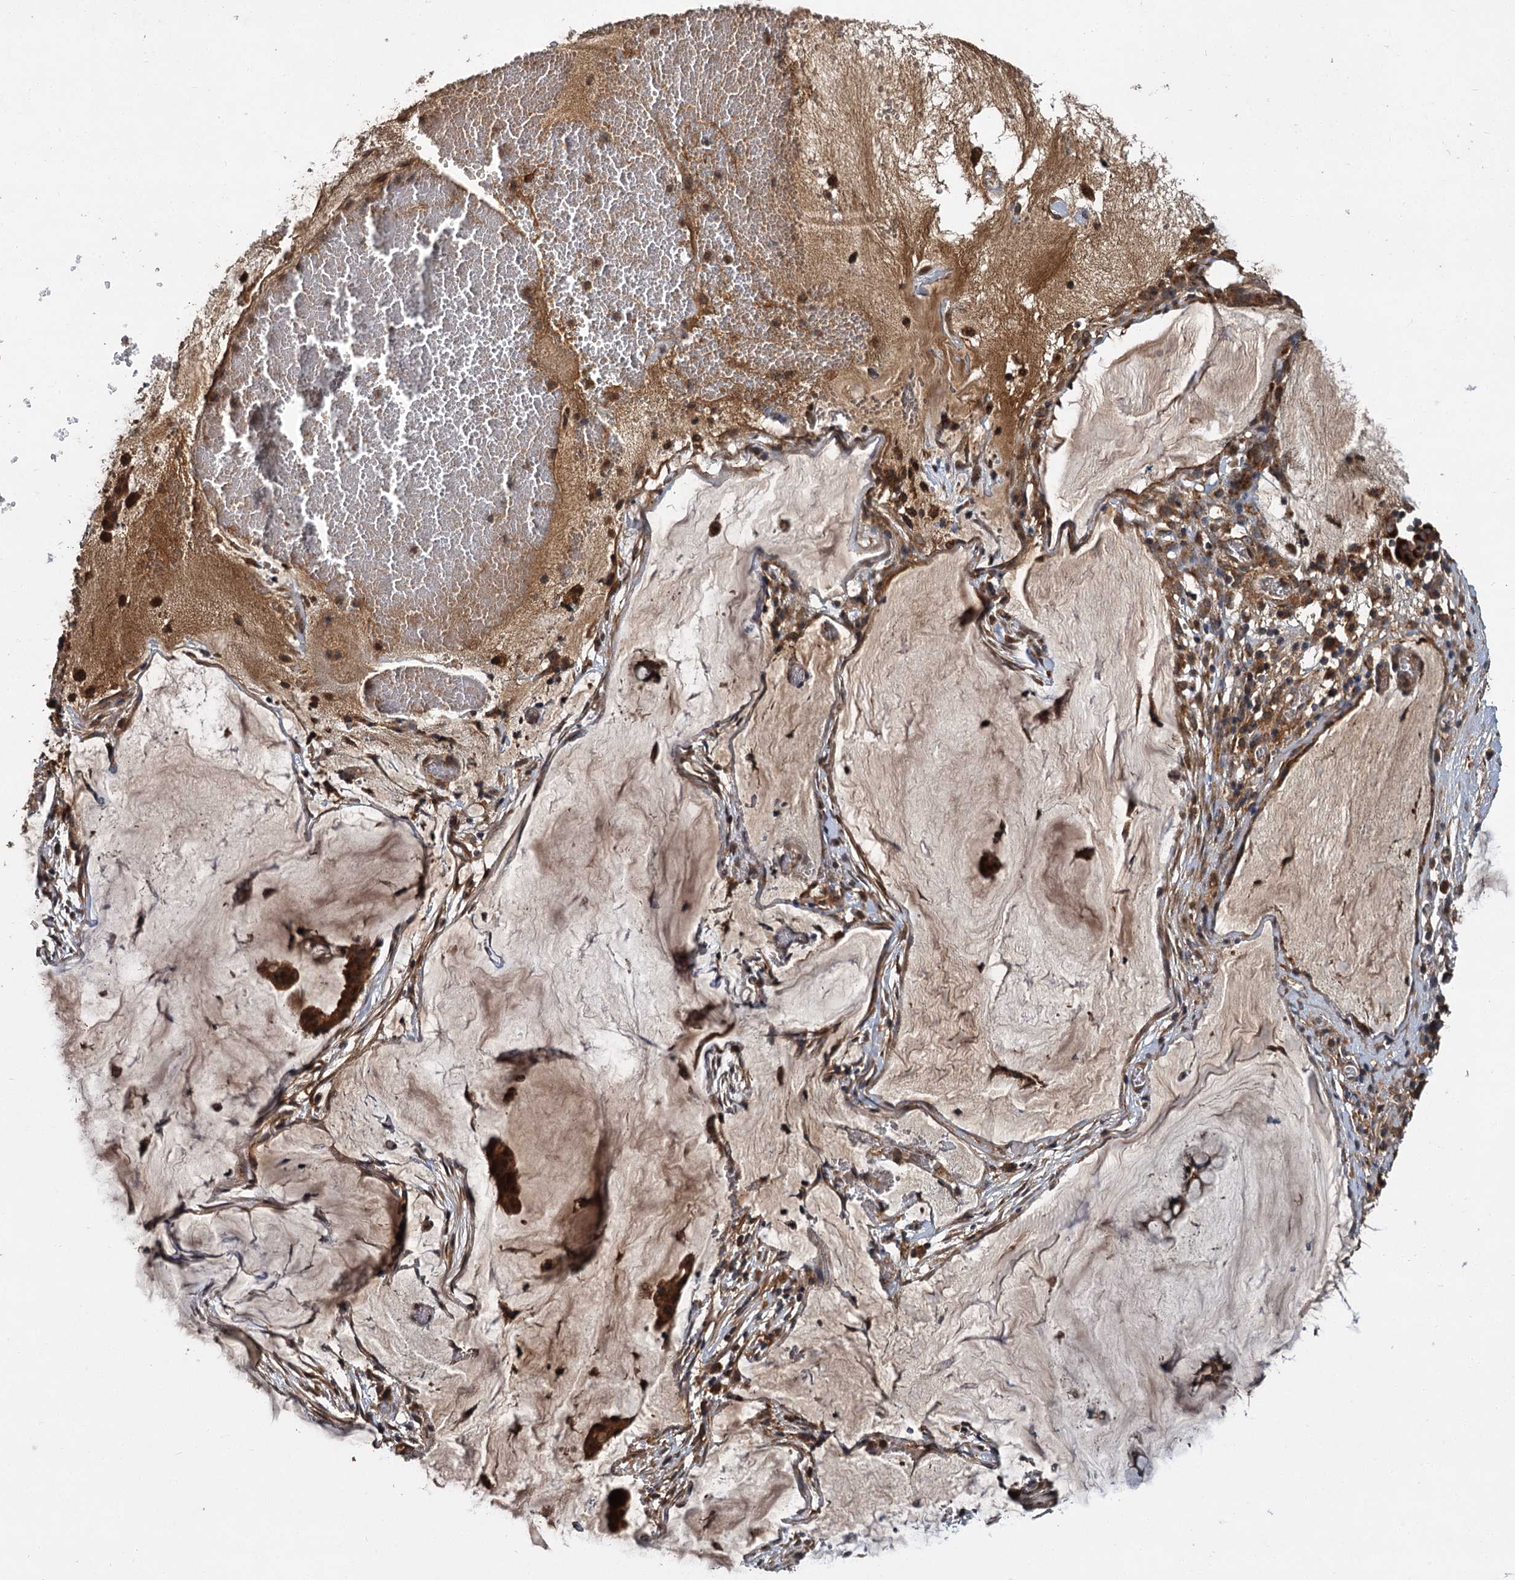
{"staining": {"intensity": "moderate", "quantity": ">75%", "location": "cytoplasmic/membranous,nuclear"}, "tissue": "ovarian cancer", "cell_type": "Tumor cells", "image_type": "cancer", "snomed": [{"axis": "morphology", "description": "Cystadenocarcinoma, mucinous, NOS"}, {"axis": "topography", "description": "Ovary"}], "caption": "Protein expression analysis of human ovarian mucinous cystadenocarcinoma reveals moderate cytoplasmic/membranous and nuclear positivity in about >75% of tumor cells.", "gene": "MBD6", "patient": {"sex": "female", "age": 73}}